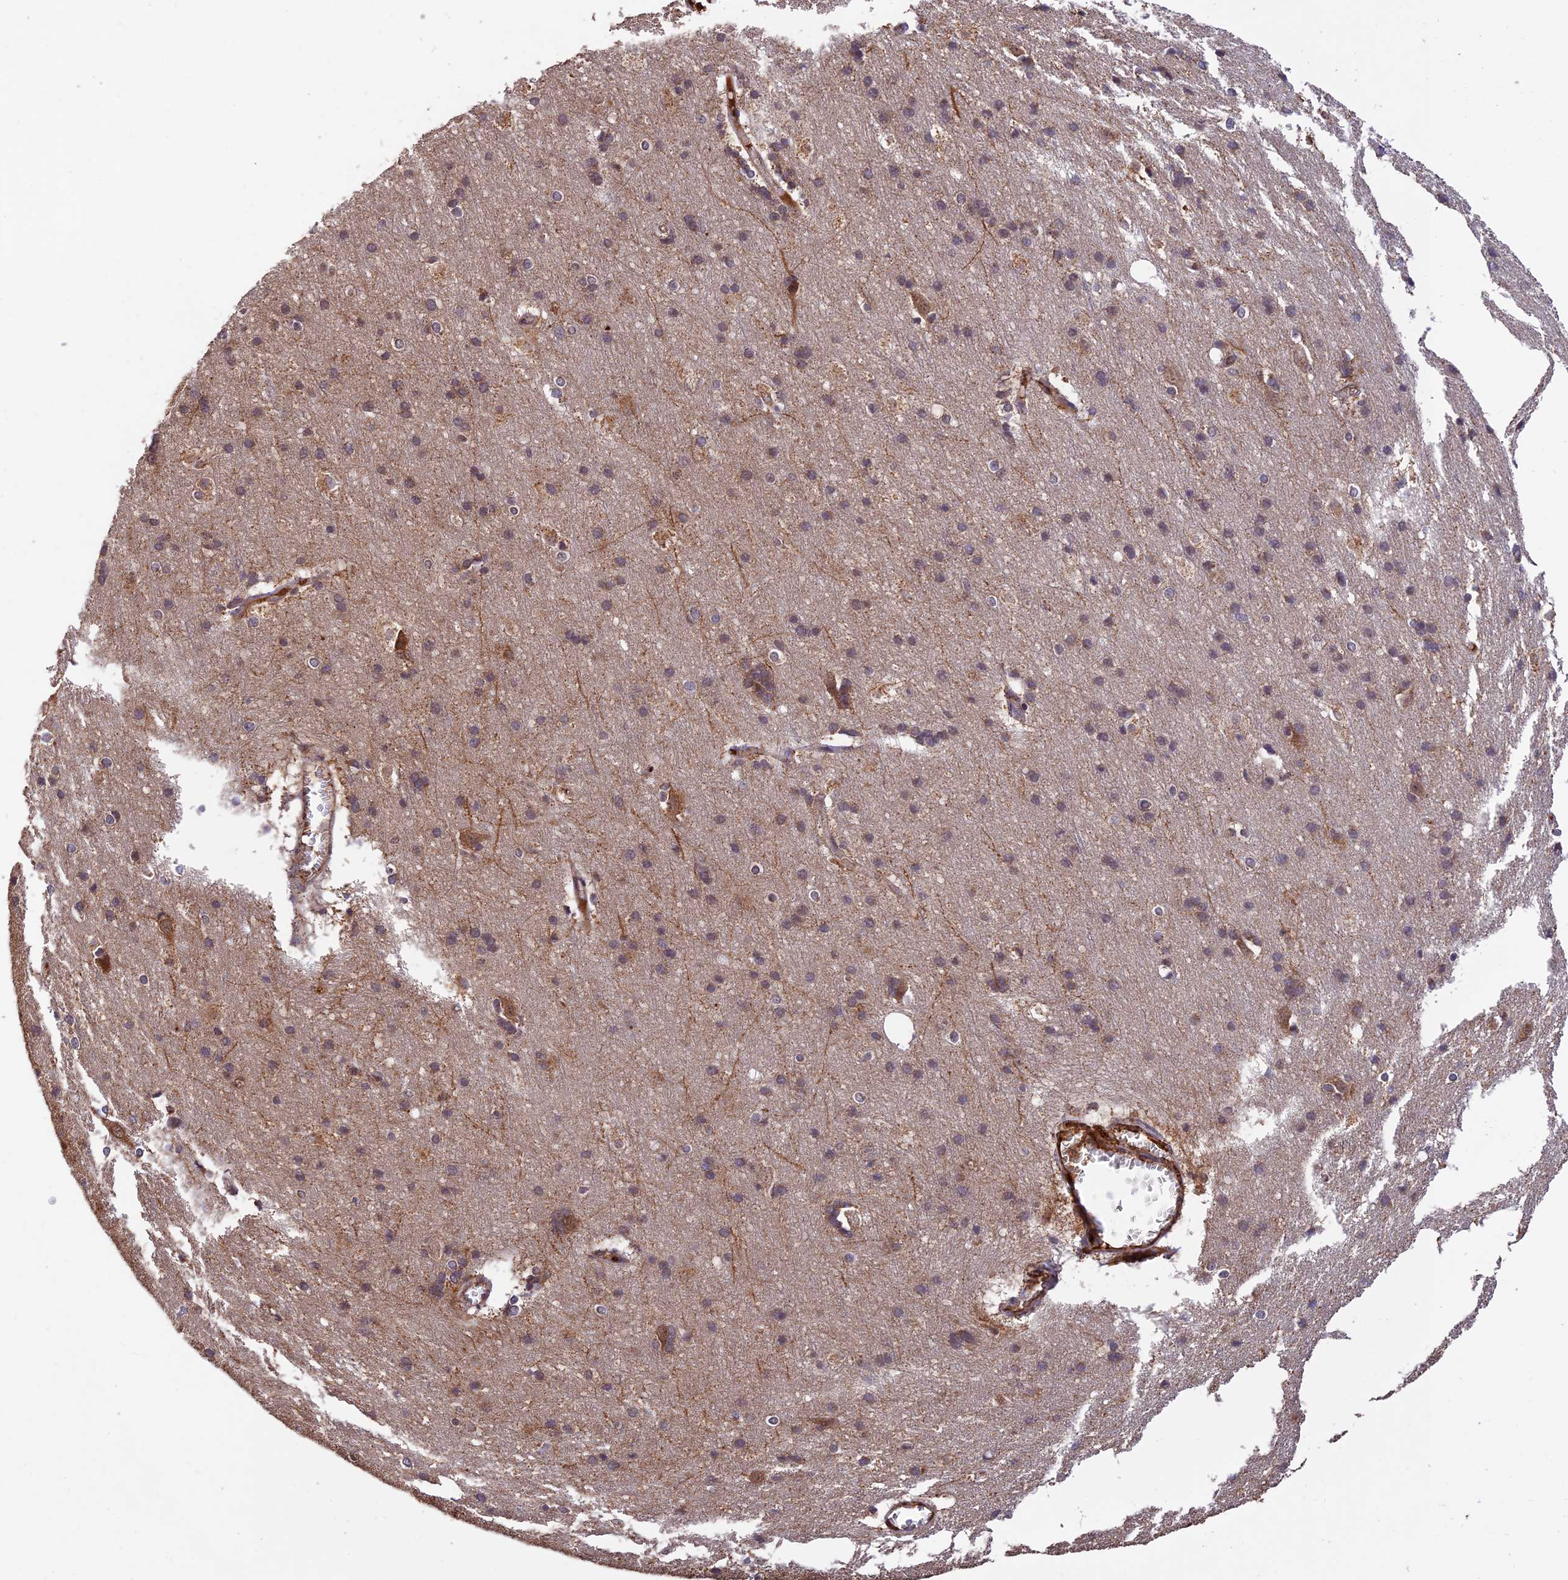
{"staining": {"intensity": "moderate", "quantity": ">75%", "location": "cytoplasmic/membranous"}, "tissue": "cerebral cortex", "cell_type": "Endothelial cells", "image_type": "normal", "snomed": [{"axis": "morphology", "description": "Normal tissue, NOS"}, {"axis": "topography", "description": "Cerebral cortex"}], "caption": "A brown stain highlights moderate cytoplasmic/membranous expression of a protein in endothelial cells of normal cerebral cortex. The protein is stained brown, and the nuclei are stained in blue (DAB IHC with brightfield microscopy, high magnification).", "gene": "MNS1", "patient": {"sex": "male", "age": 54}}